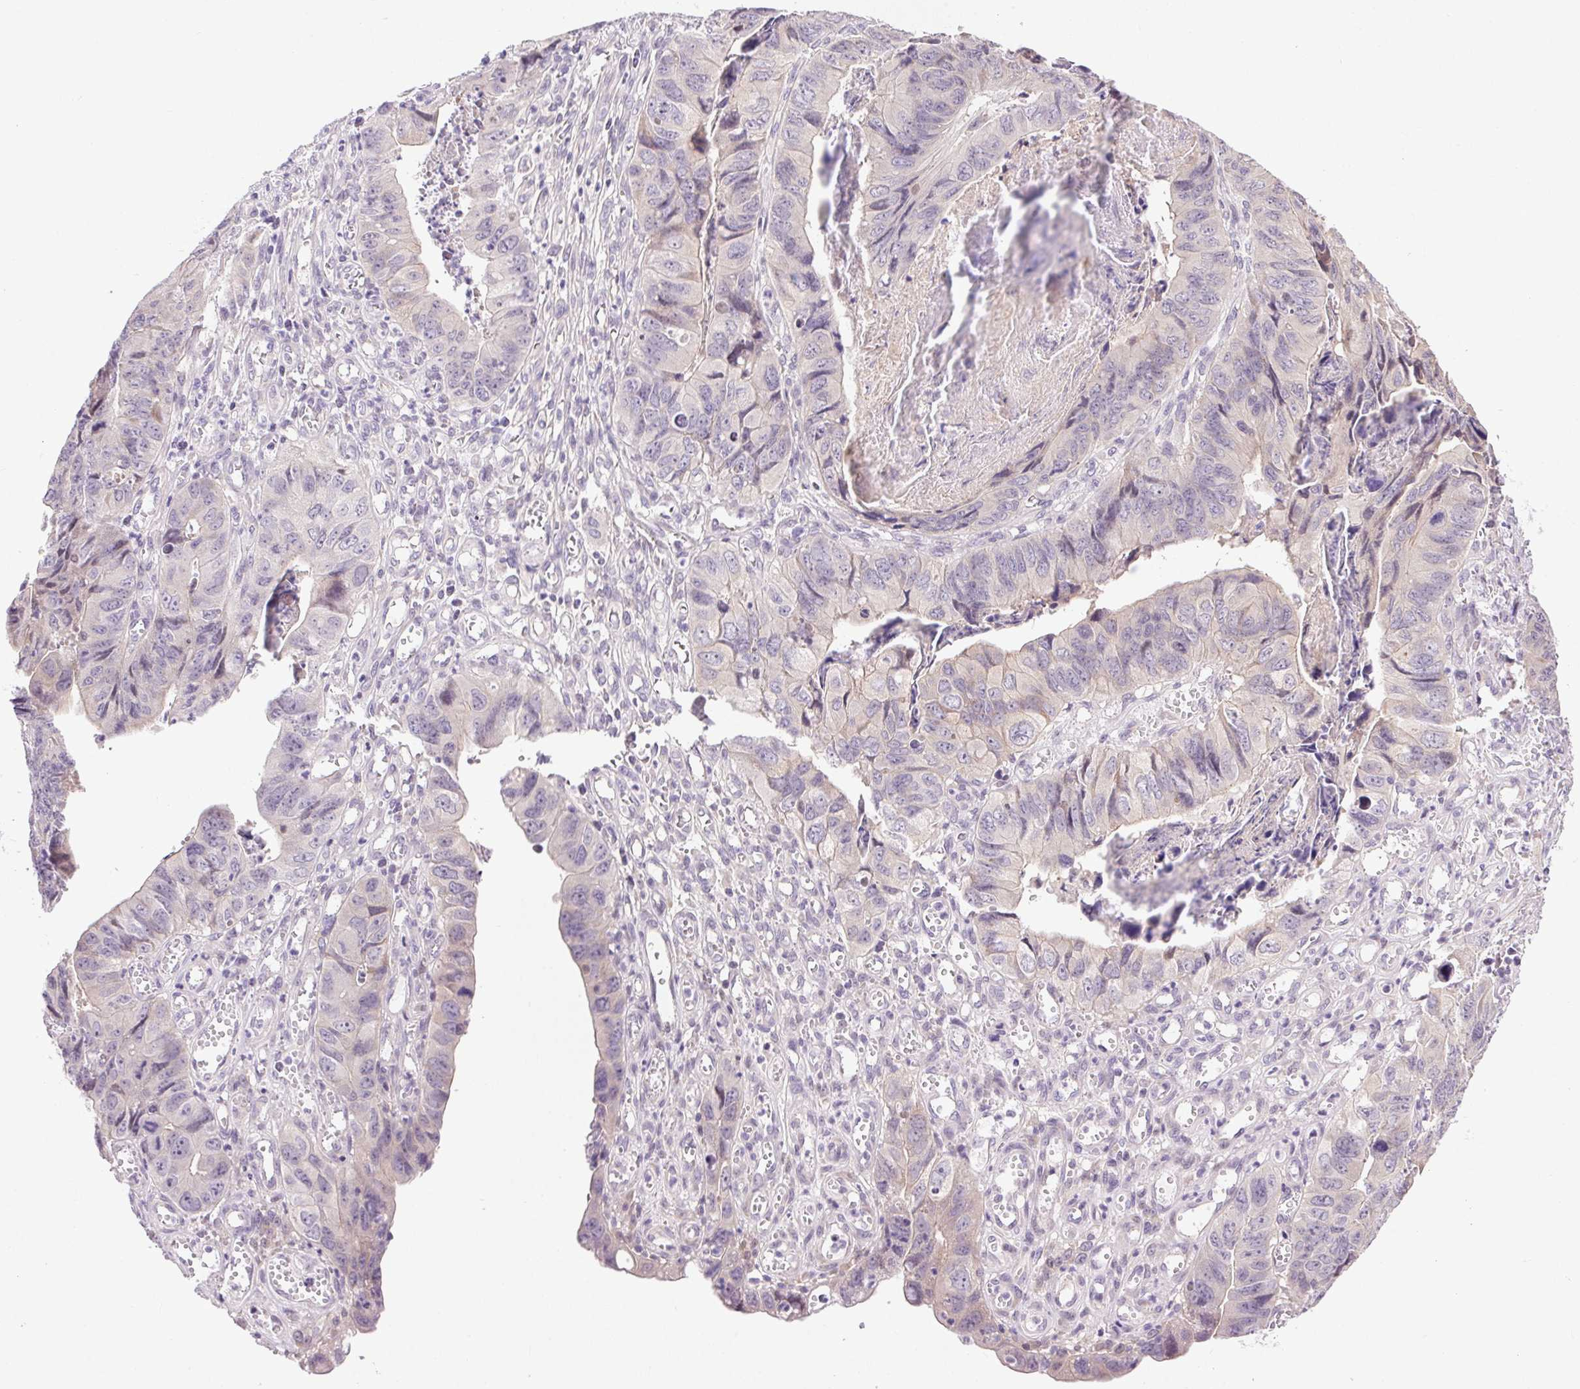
{"staining": {"intensity": "negative", "quantity": "none", "location": "none"}, "tissue": "stomach cancer", "cell_type": "Tumor cells", "image_type": "cancer", "snomed": [{"axis": "morphology", "description": "Adenocarcinoma, NOS"}, {"axis": "topography", "description": "Stomach, lower"}], "caption": "Immunohistochemical staining of stomach cancer reveals no significant positivity in tumor cells.", "gene": "SYT11", "patient": {"sex": "male", "age": 77}}